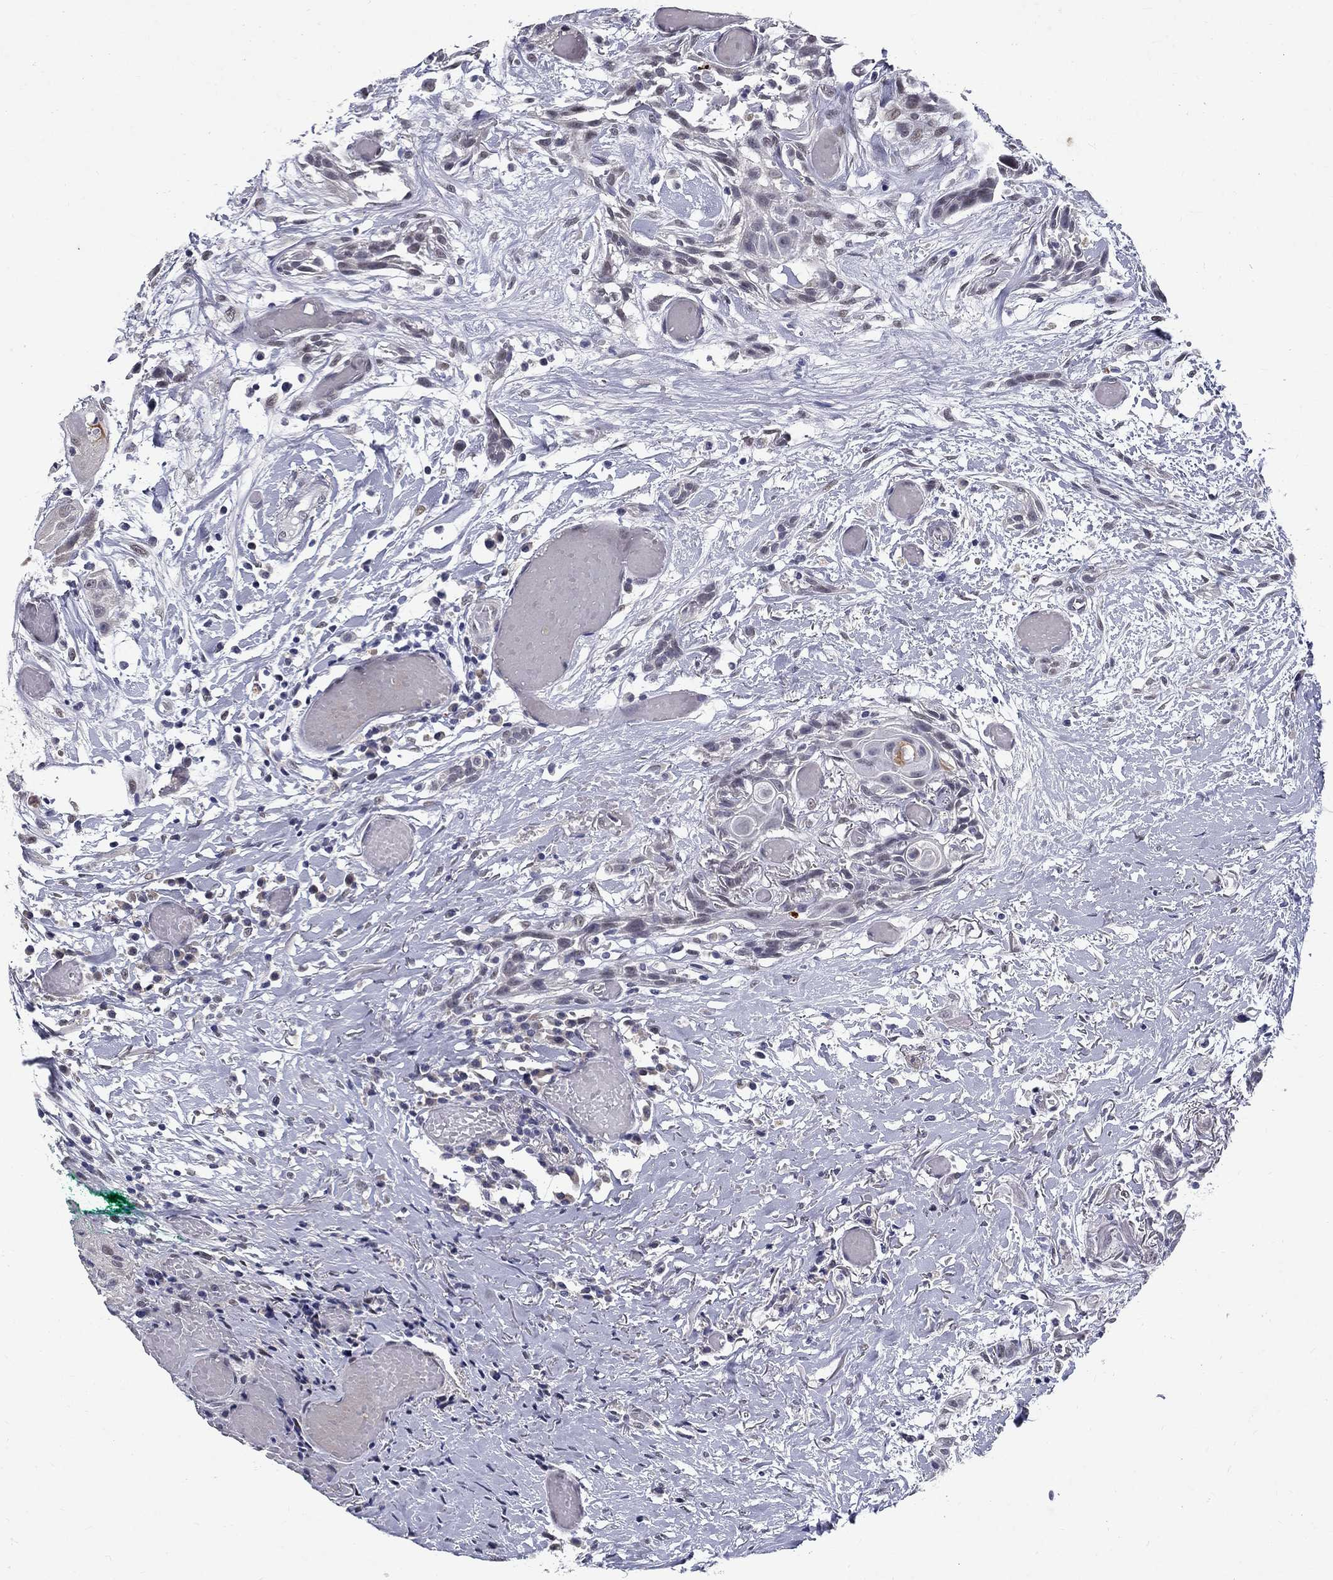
{"staining": {"intensity": "negative", "quantity": "none", "location": "none"}, "tissue": "head and neck cancer", "cell_type": "Tumor cells", "image_type": "cancer", "snomed": [{"axis": "morphology", "description": "Normal tissue, NOS"}, {"axis": "morphology", "description": "Squamous cell carcinoma, NOS"}, {"axis": "topography", "description": "Oral tissue"}, {"axis": "topography", "description": "Salivary gland"}, {"axis": "topography", "description": "Head-Neck"}], "caption": "IHC micrograph of human head and neck cancer (squamous cell carcinoma) stained for a protein (brown), which reveals no staining in tumor cells.", "gene": "RBFOX1", "patient": {"sex": "female", "age": 62}}